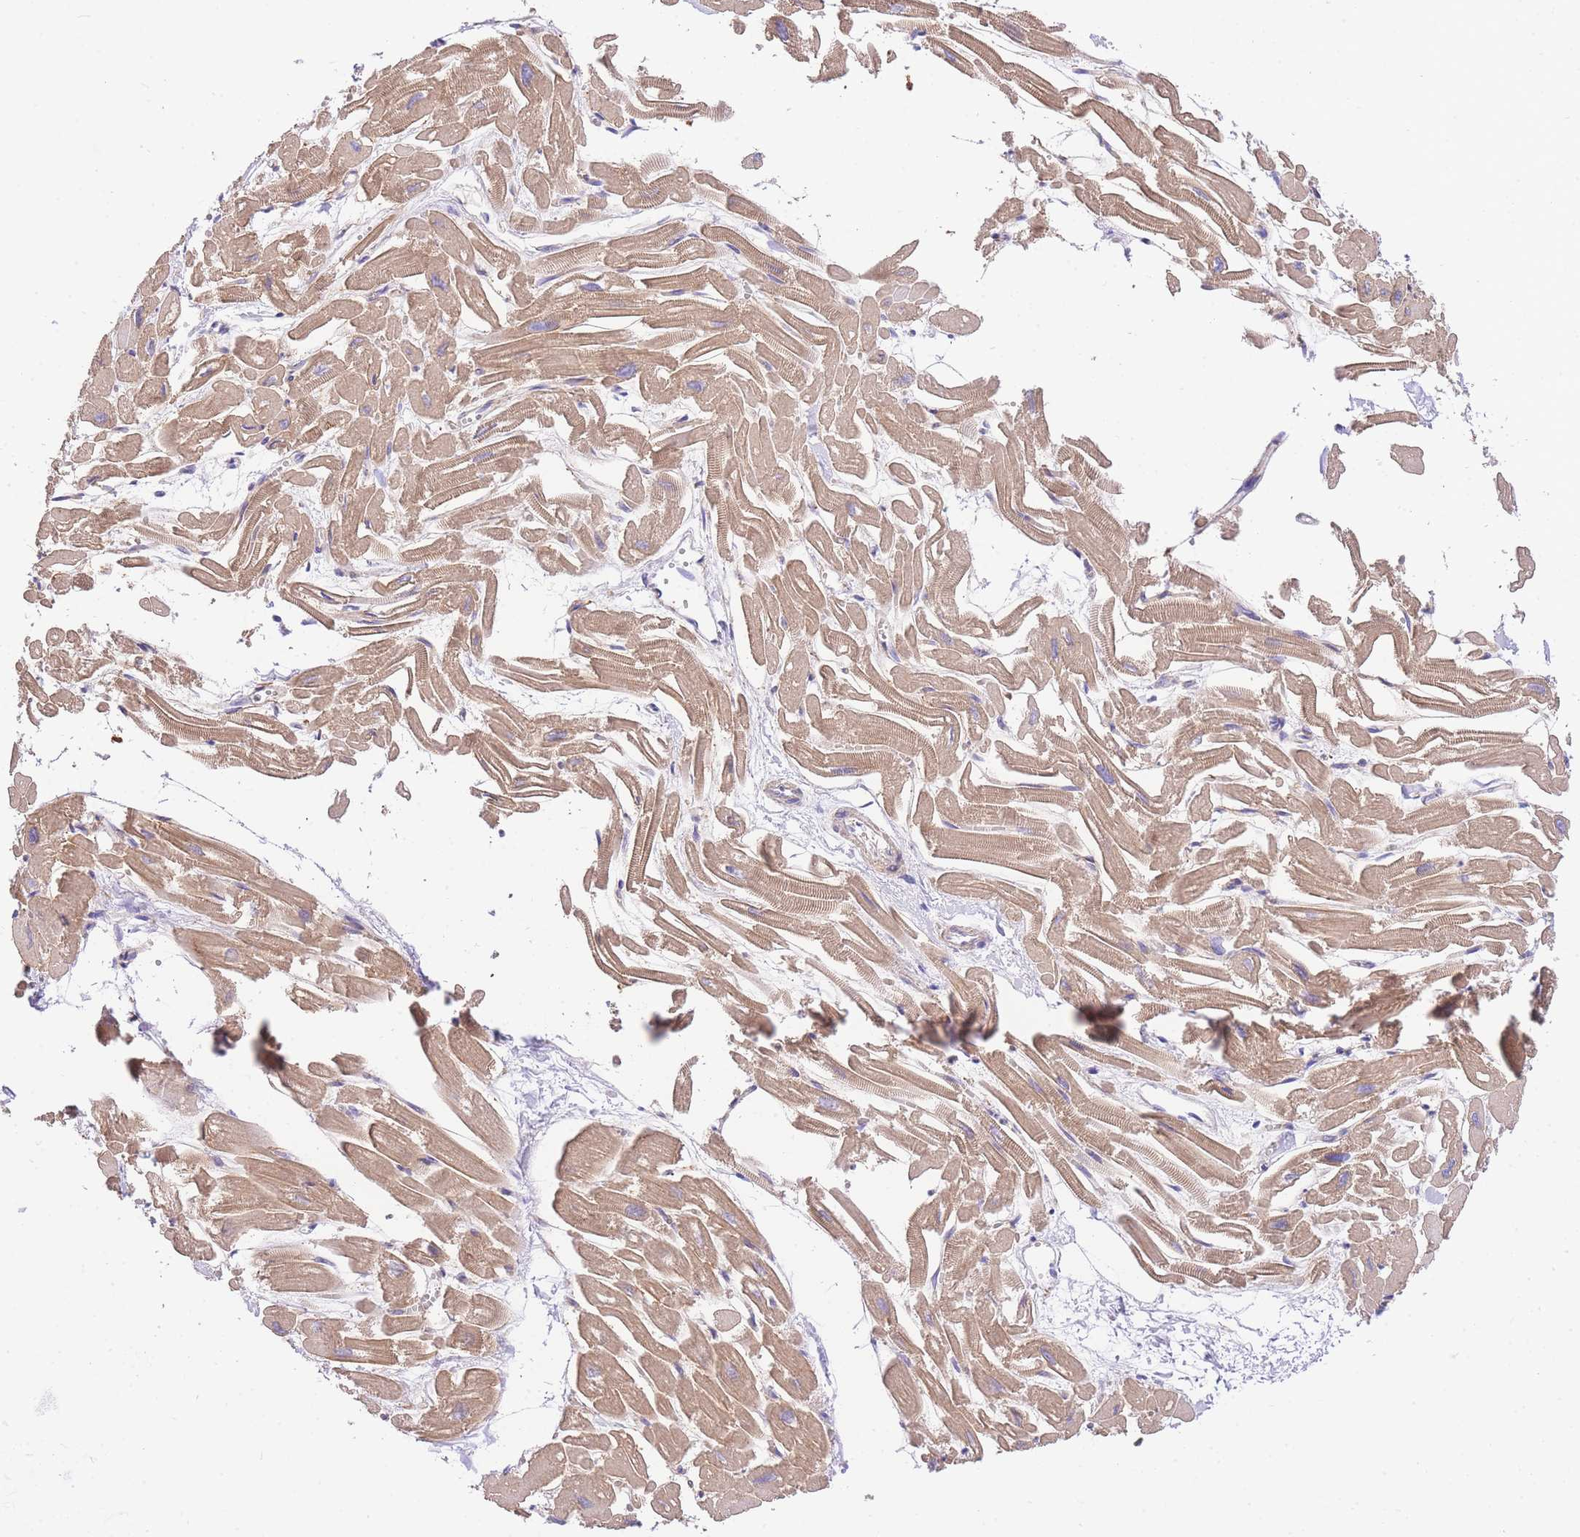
{"staining": {"intensity": "moderate", "quantity": ">75%", "location": "cytoplasmic/membranous"}, "tissue": "heart muscle", "cell_type": "Cardiomyocytes", "image_type": "normal", "snomed": [{"axis": "morphology", "description": "Normal tissue, NOS"}, {"axis": "topography", "description": "Heart"}], "caption": "Human heart muscle stained with a brown dye reveals moderate cytoplasmic/membranous positive expression in approximately >75% of cardiomyocytes.", "gene": "S100PBP", "patient": {"sex": "male", "age": 54}}